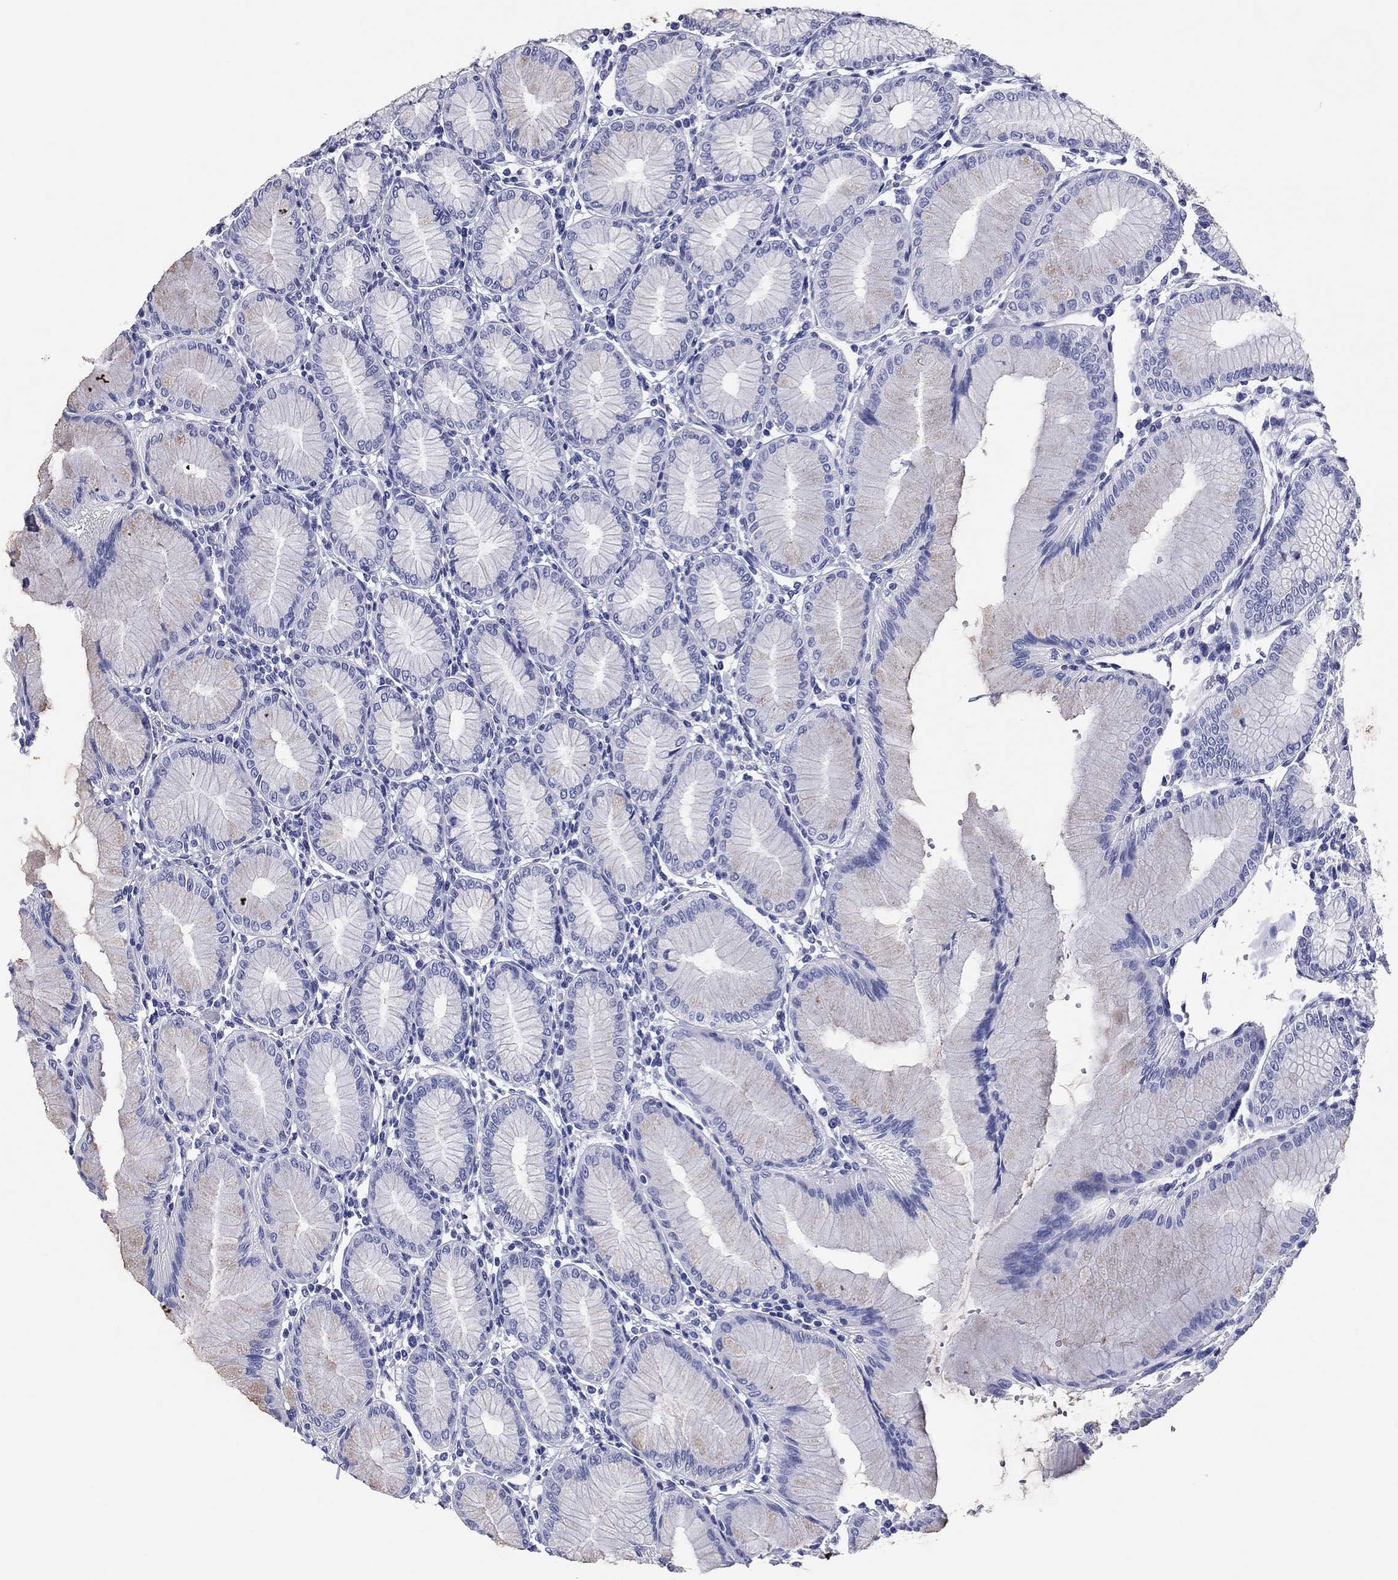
{"staining": {"intensity": "negative", "quantity": "none", "location": "none"}, "tissue": "stomach", "cell_type": "Glandular cells", "image_type": "normal", "snomed": [{"axis": "morphology", "description": "Normal tissue, NOS"}, {"axis": "topography", "description": "Skeletal muscle"}, {"axis": "topography", "description": "Stomach"}], "caption": "Glandular cells are negative for protein expression in unremarkable human stomach. Nuclei are stained in blue.", "gene": "NPPA", "patient": {"sex": "female", "age": 57}}